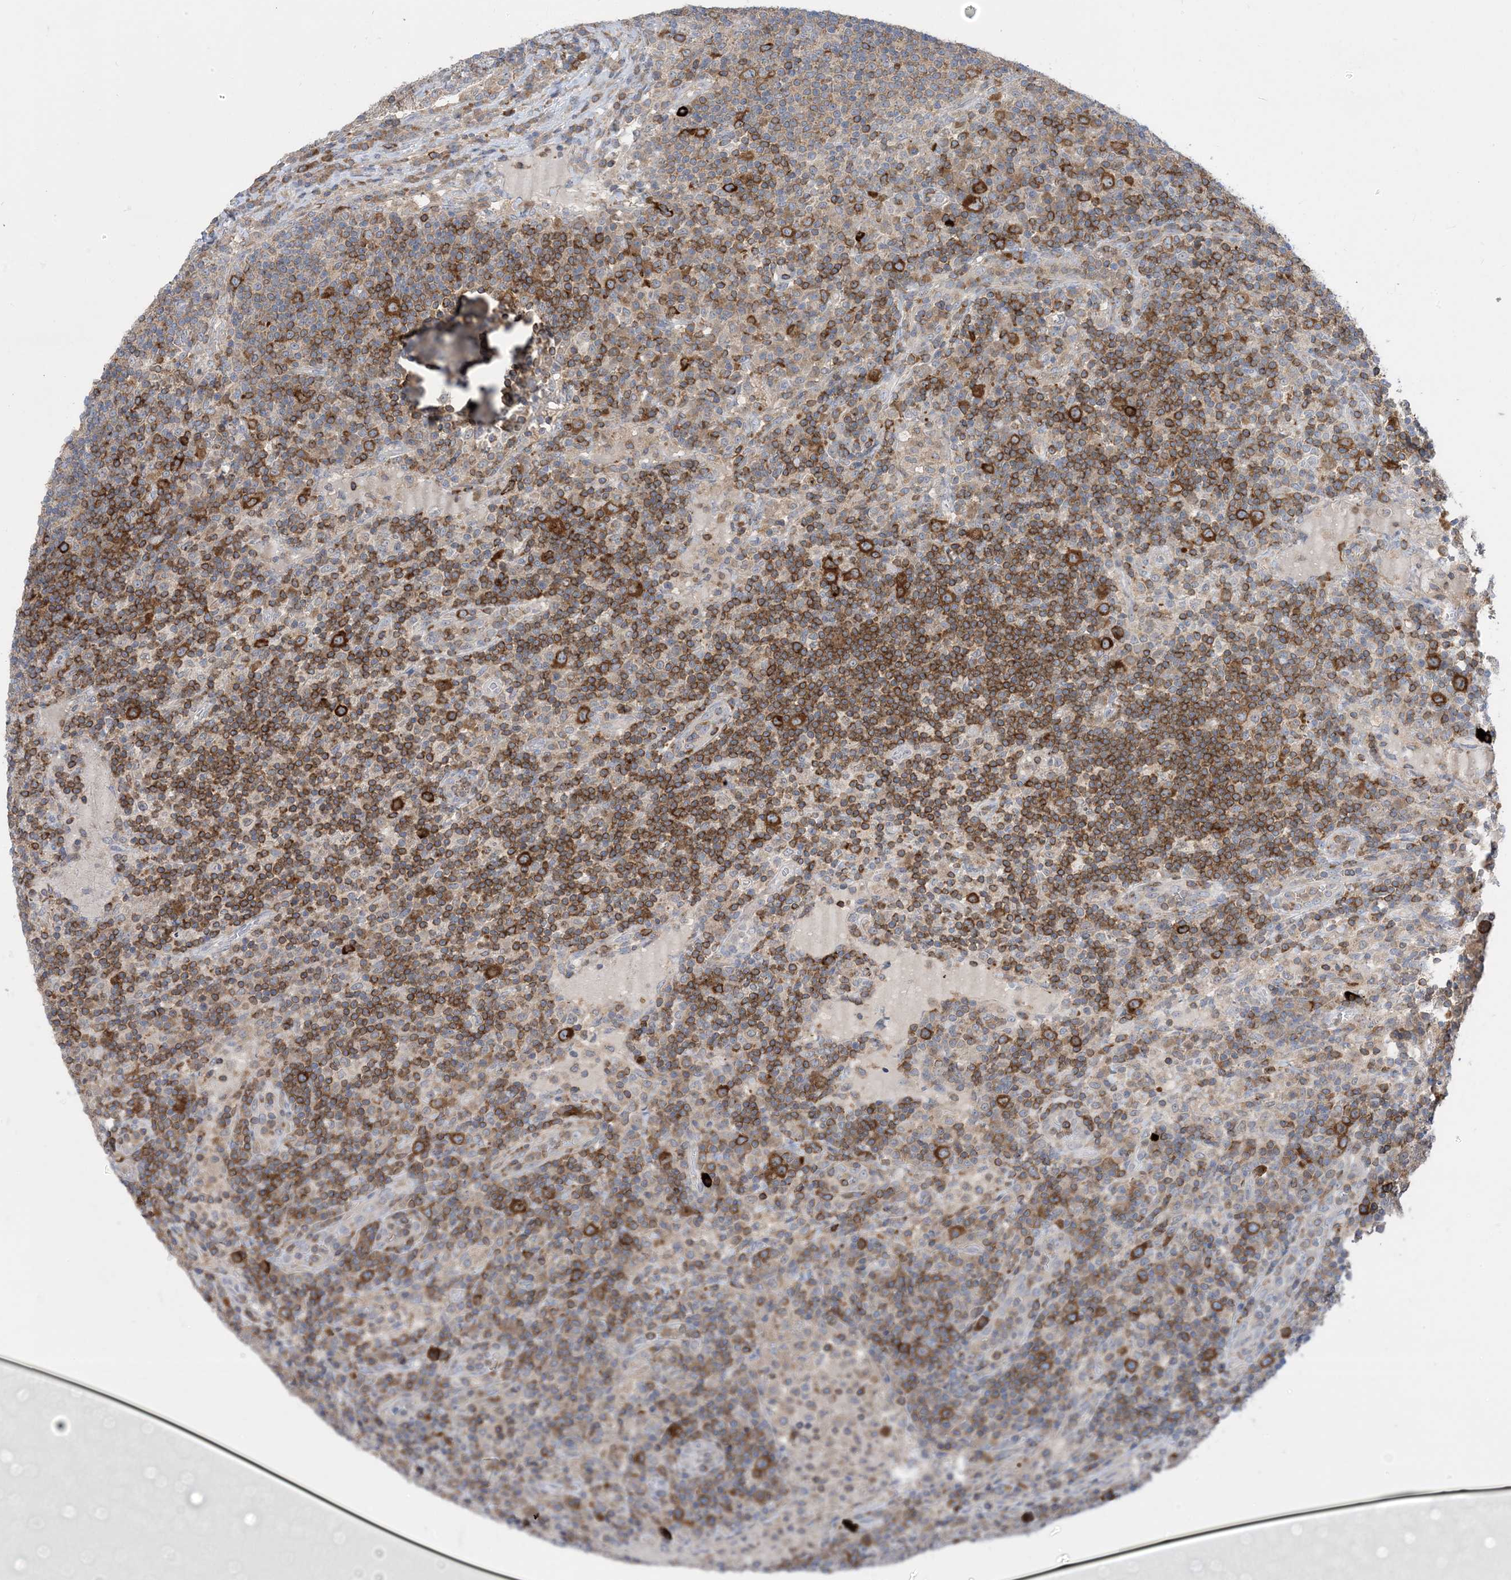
{"staining": {"intensity": "strong", "quantity": "25%-75%", "location": "cytoplasmic/membranous"}, "tissue": "lymph node", "cell_type": "Non-germinal center cells", "image_type": "normal", "snomed": [{"axis": "morphology", "description": "Normal tissue, NOS"}, {"axis": "topography", "description": "Lymph node"}], "caption": "Brown immunohistochemical staining in normal human lymph node reveals strong cytoplasmic/membranous positivity in approximately 25%-75% of non-germinal center cells. The staining was performed using DAB, with brown indicating positive protein expression. Nuclei are stained blue with hematoxylin.", "gene": "AOC1", "patient": {"sex": "female", "age": 53}}